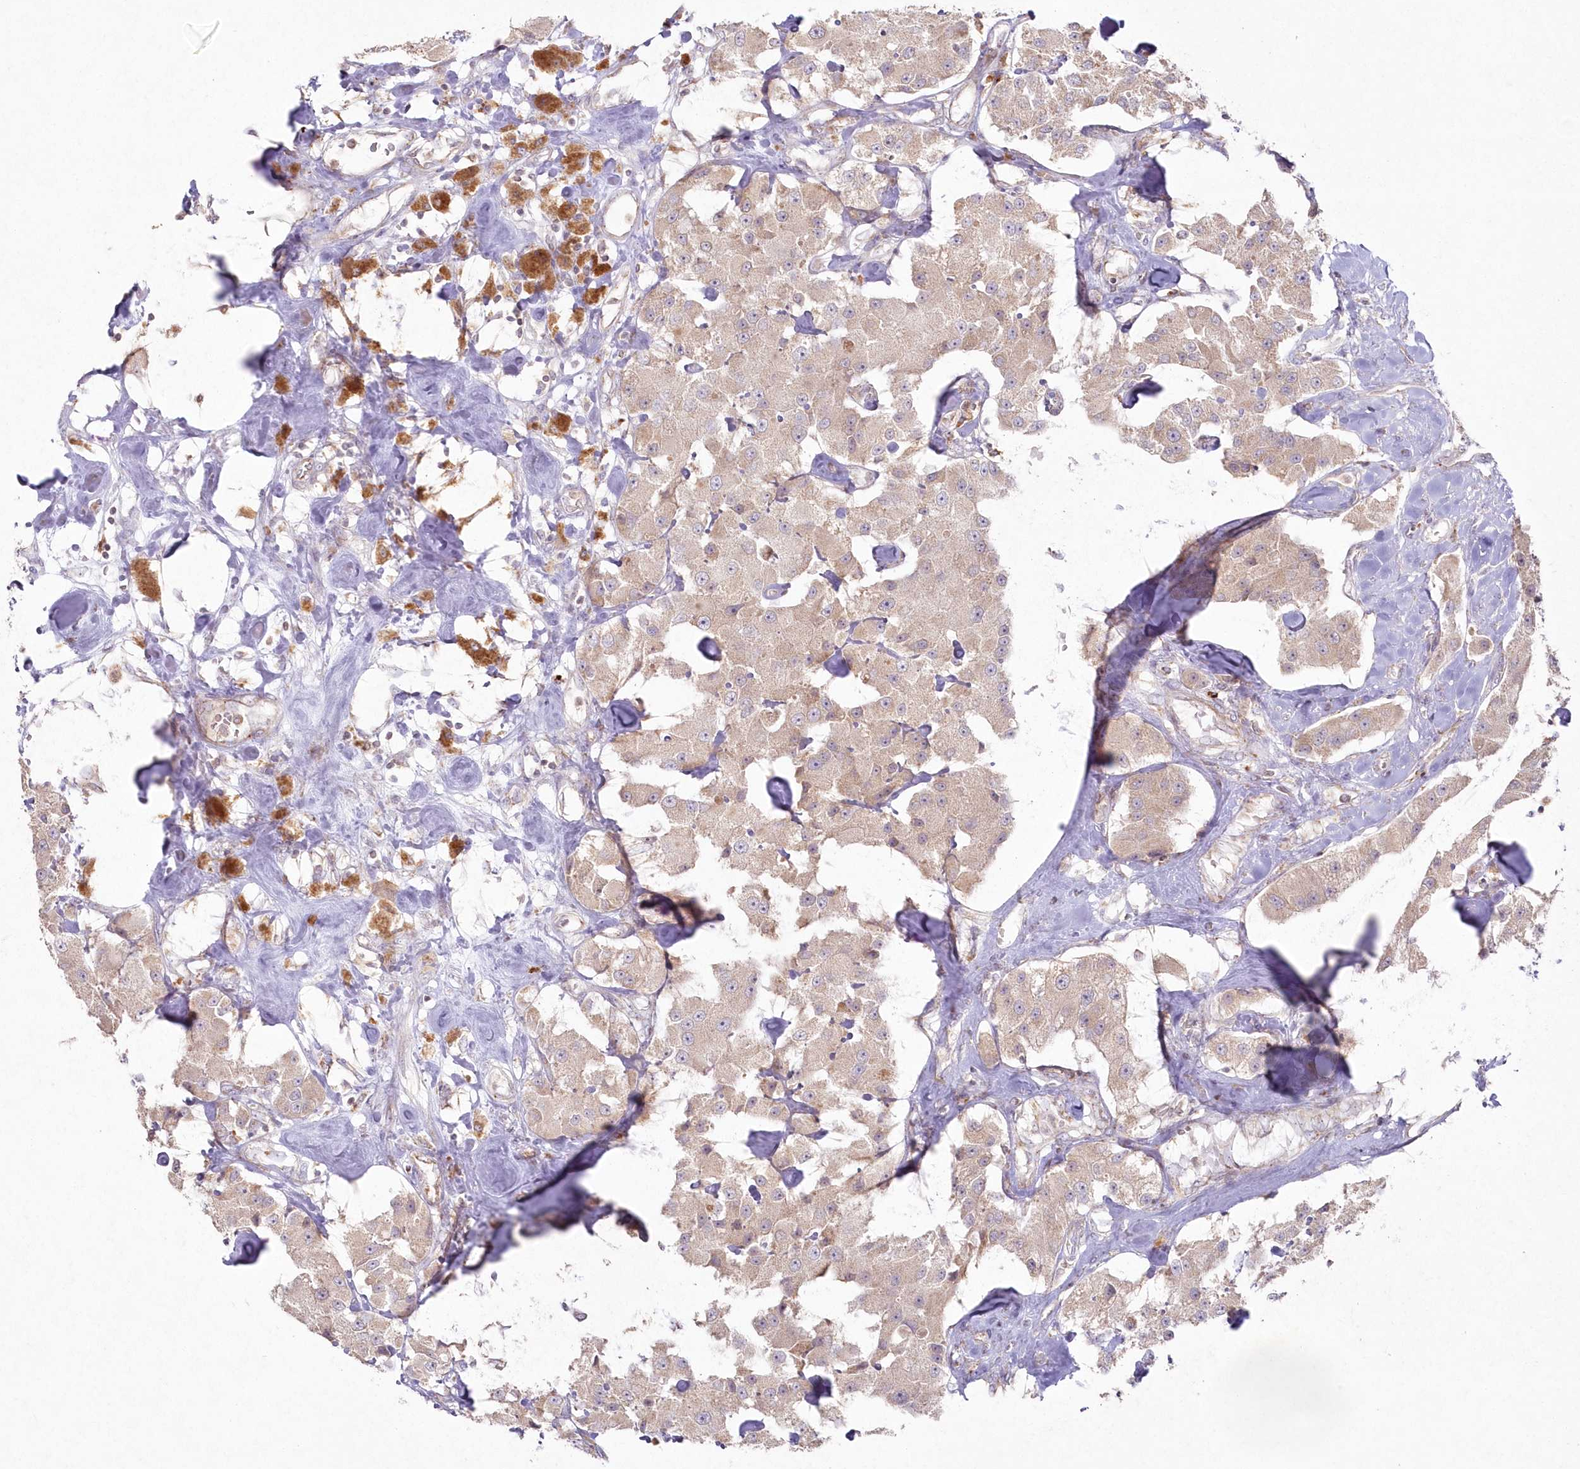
{"staining": {"intensity": "weak", "quantity": "<25%", "location": "cytoplasmic/membranous"}, "tissue": "carcinoid", "cell_type": "Tumor cells", "image_type": "cancer", "snomed": [{"axis": "morphology", "description": "Carcinoid, malignant, NOS"}, {"axis": "topography", "description": "Pancreas"}], "caption": "This is a photomicrograph of immunohistochemistry staining of carcinoid (malignant), which shows no expression in tumor cells.", "gene": "ARSB", "patient": {"sex": "male", "age": 41}}